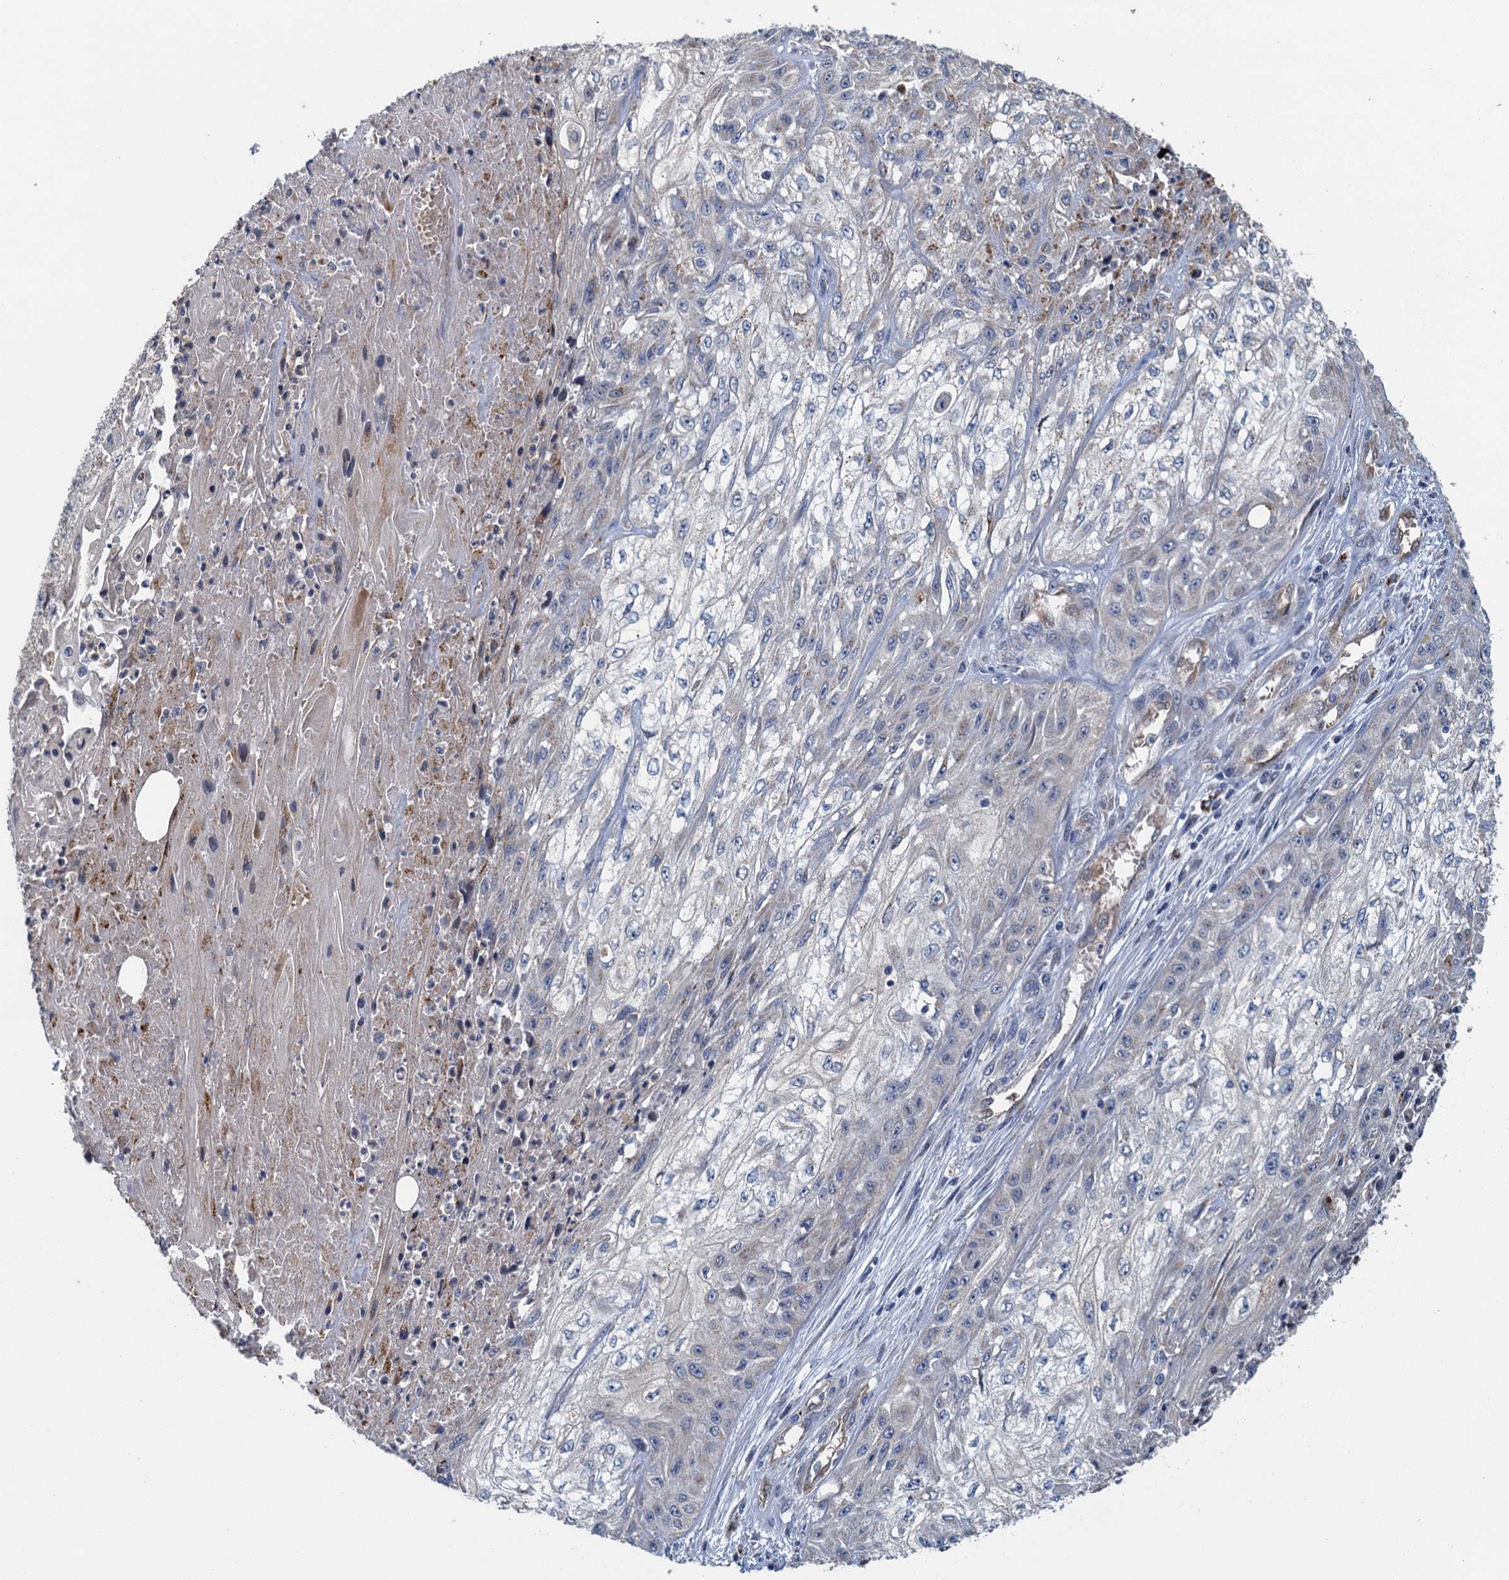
{"staining": {"intensity": "weak", "quantity": "<25%", "location": "cytoplasmic/membranous"}, "tissue": "skin cancer", "cell_type": "Tumor cells", "image_type": "cancer", "snomed": [{"axis": "morphology", "description": "Squamous cell carcinoma, NOS"}, {"axis": "morphology", "description": "Squamous cell carcinoma, metastatic, NOS"}, {"axis": "topography", "description": "Skin"}, {"axis": "topography", "description": "Lymph node"}], "caption": "The histopathology image displays no significant expression in tumor cells of skin cancer.", "gene": "KBTBD8", "patient": {"sex": "male", "age": 75}}